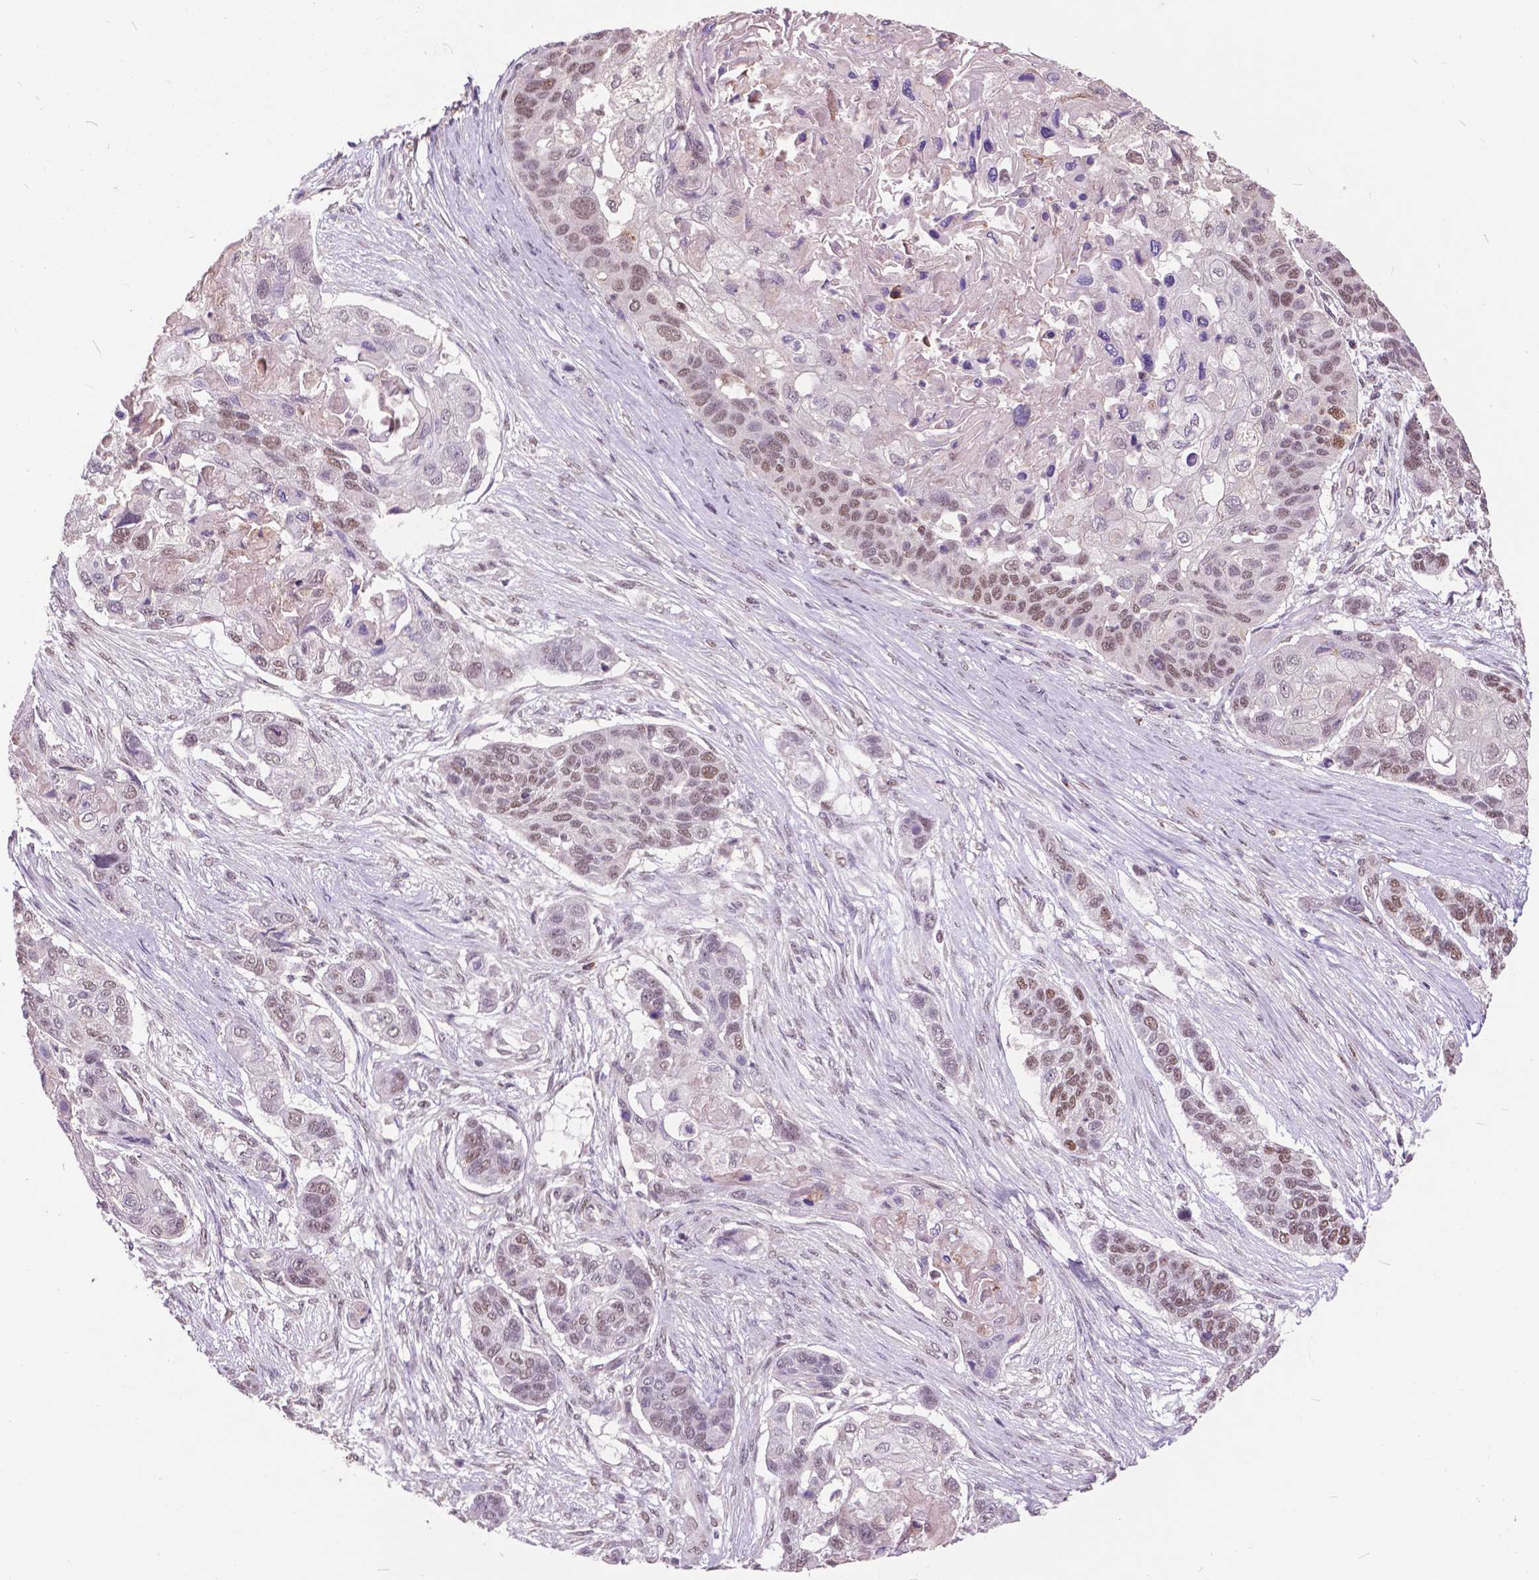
{"staining": {"intensity": "moderate", "quantity": "25%-75%", "location": "nuclear"}, "tissue": "lung cancer", "cell_type": "Tumor cells", "image_type": "cancer", "snomed": [{"axis": "morphology", "description": "Squamous cell carcinoma, NOS"}, {"axis": "topography", "description": "Lung"}], "caption": "Lung squamous cell carcinoma stained with a brown dye exhibits moderate nuclear positive expression in approximately 25%-75% of tumor cells.", "gene": "MSH2", "patient": {"sex": "male", "age": 69}}